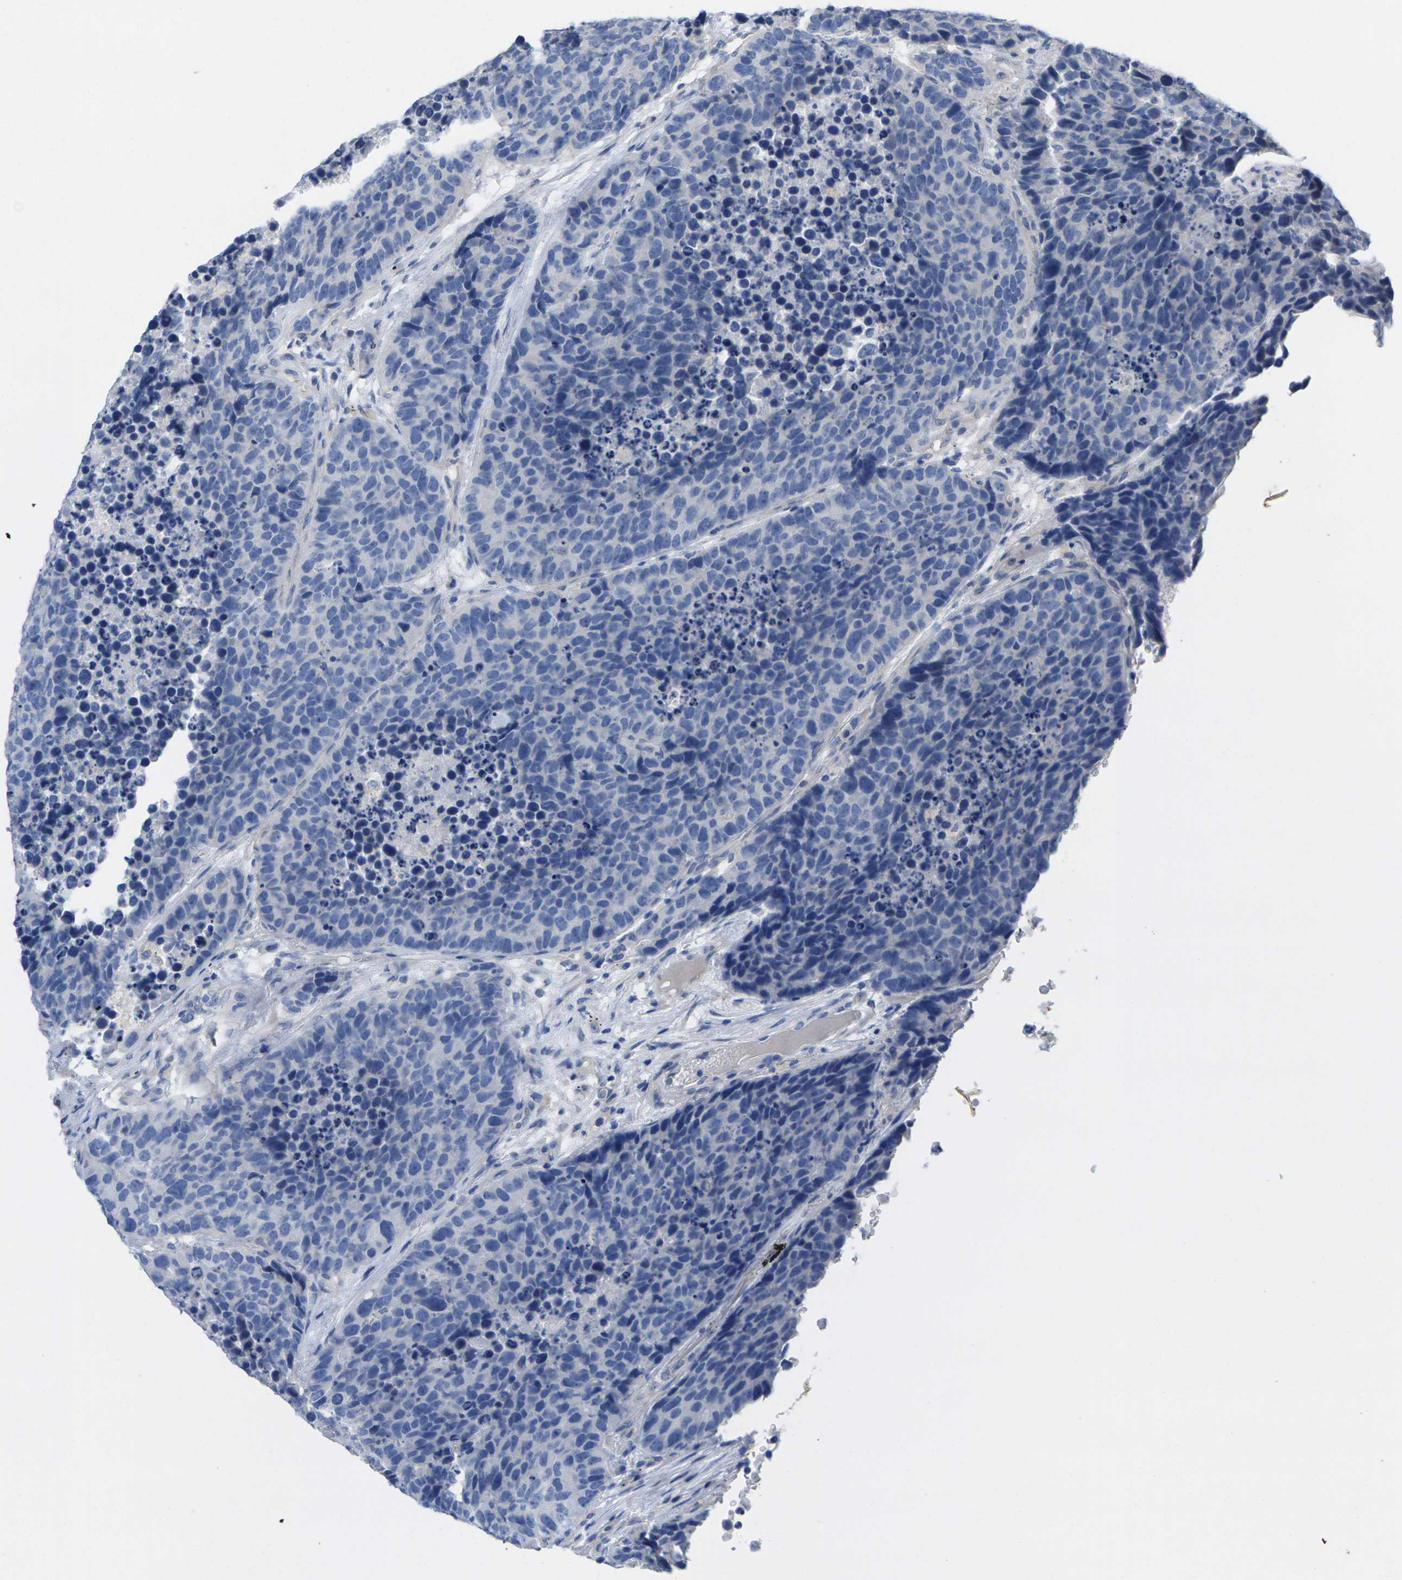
{"staining": {"intensity": "negative", "quantity": "none", "location": "none"}, "tissue": "carcinoid", "cell_type": "Tumor cells", "image_type": "cancer", "snomed": [{"axis": "morphology", "description": "Carcinoid, malignant, NOS"}, {"axis": "topography", "description": "Lung"}], "caption": "The immunohistochemistry photomicrograph has no significant staining in tumor cells of carcinoid tissue.", "gene": "TNNI3", "patient": {"sex": "male", "age": 60}}